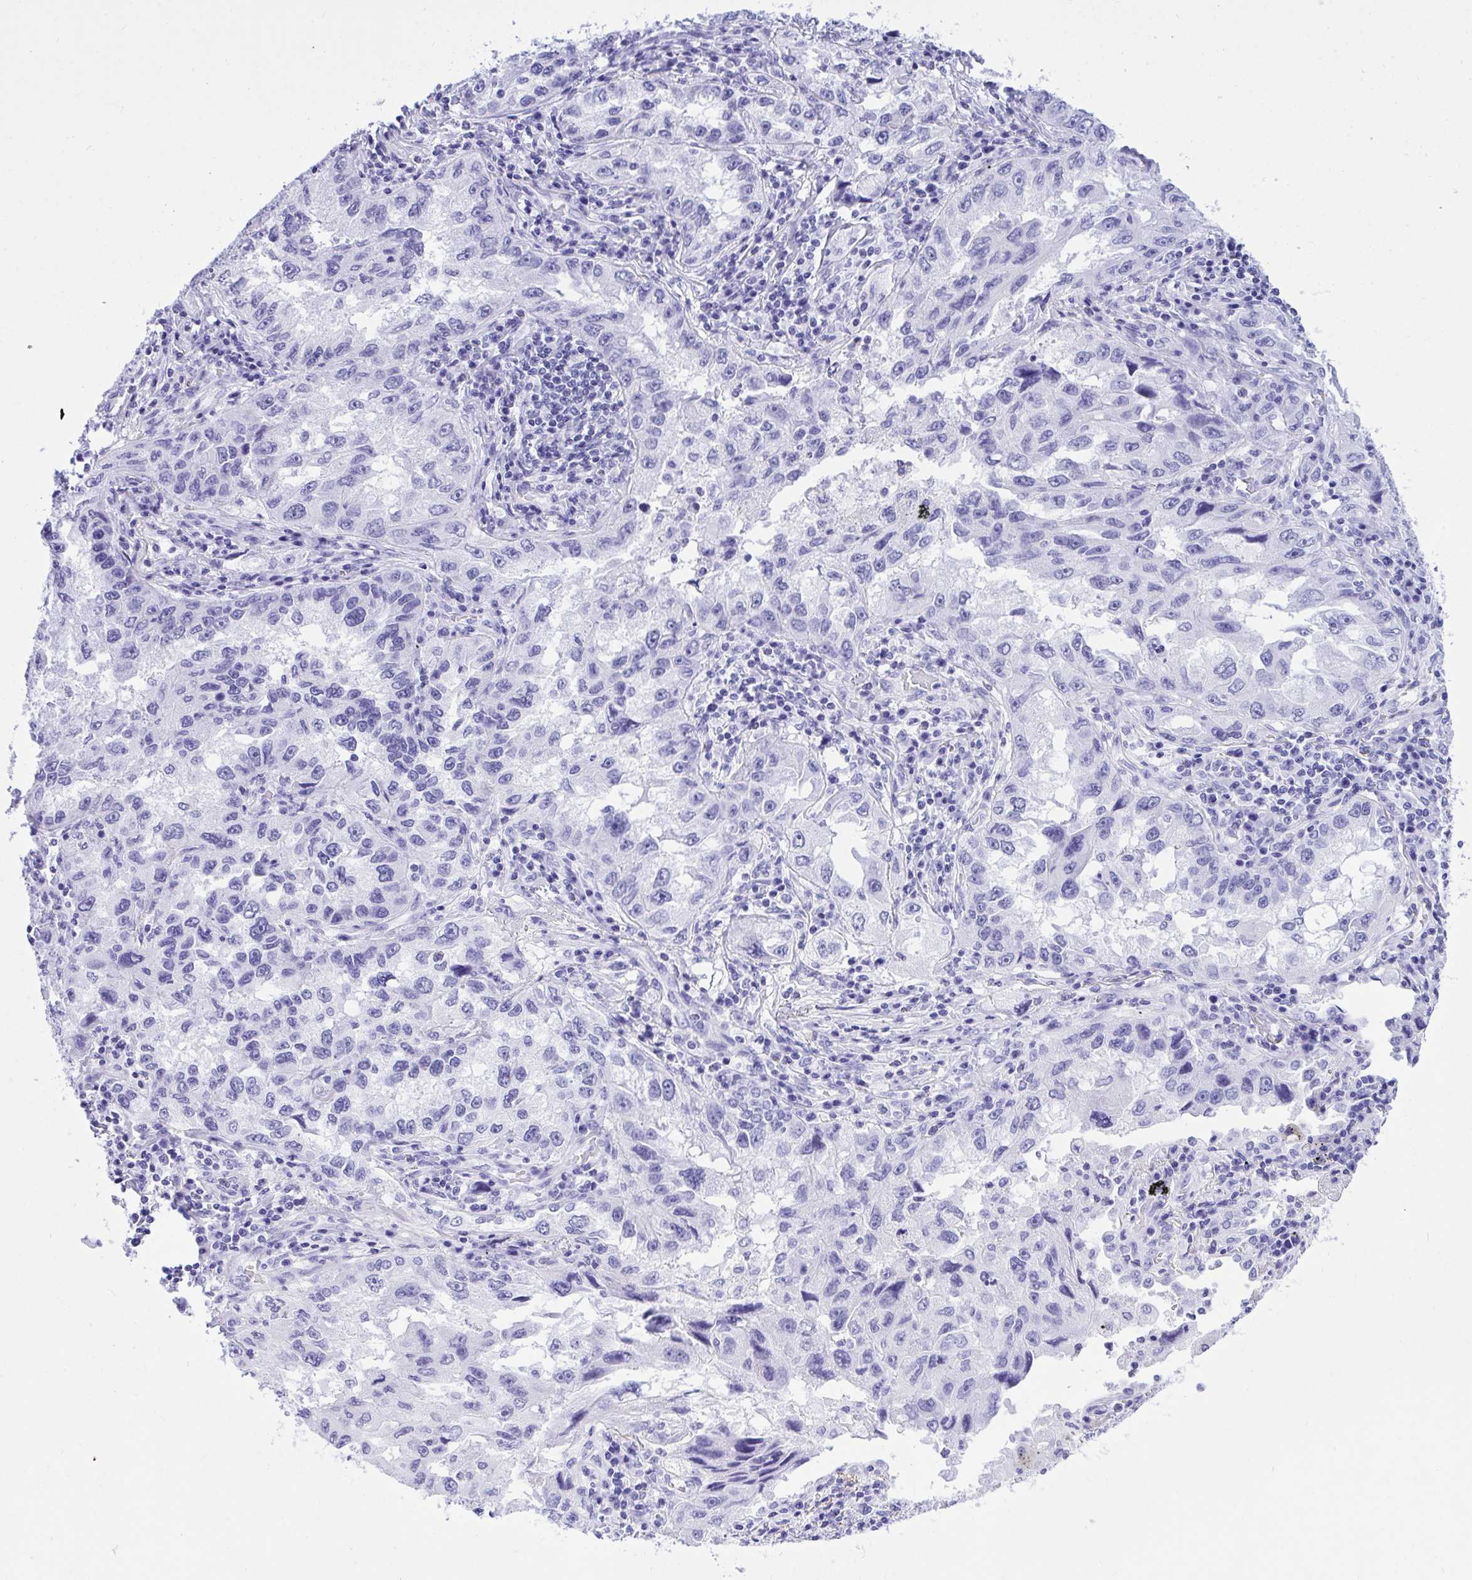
{"staining": {"intensity": "negative", "quantity": "none", "location": "none"}, "tissue": "lung cancer", "cell_type": "Tumor cells", "image_type": "cancer", "snomed": [{"axis": "morphology", "description": "Adenocarcinoma, NOS"}, {"axis": "topography", "description": "Lung"}], "caption": "An immunohistochemistry photomicrograph of lung cancer (adenocarcinoma) is shown. There is no staining in tumor cells of lung cancer (adenocarcinoma).", "gene": "TLN2", "patient": {"sex": "female", "age": 73}}